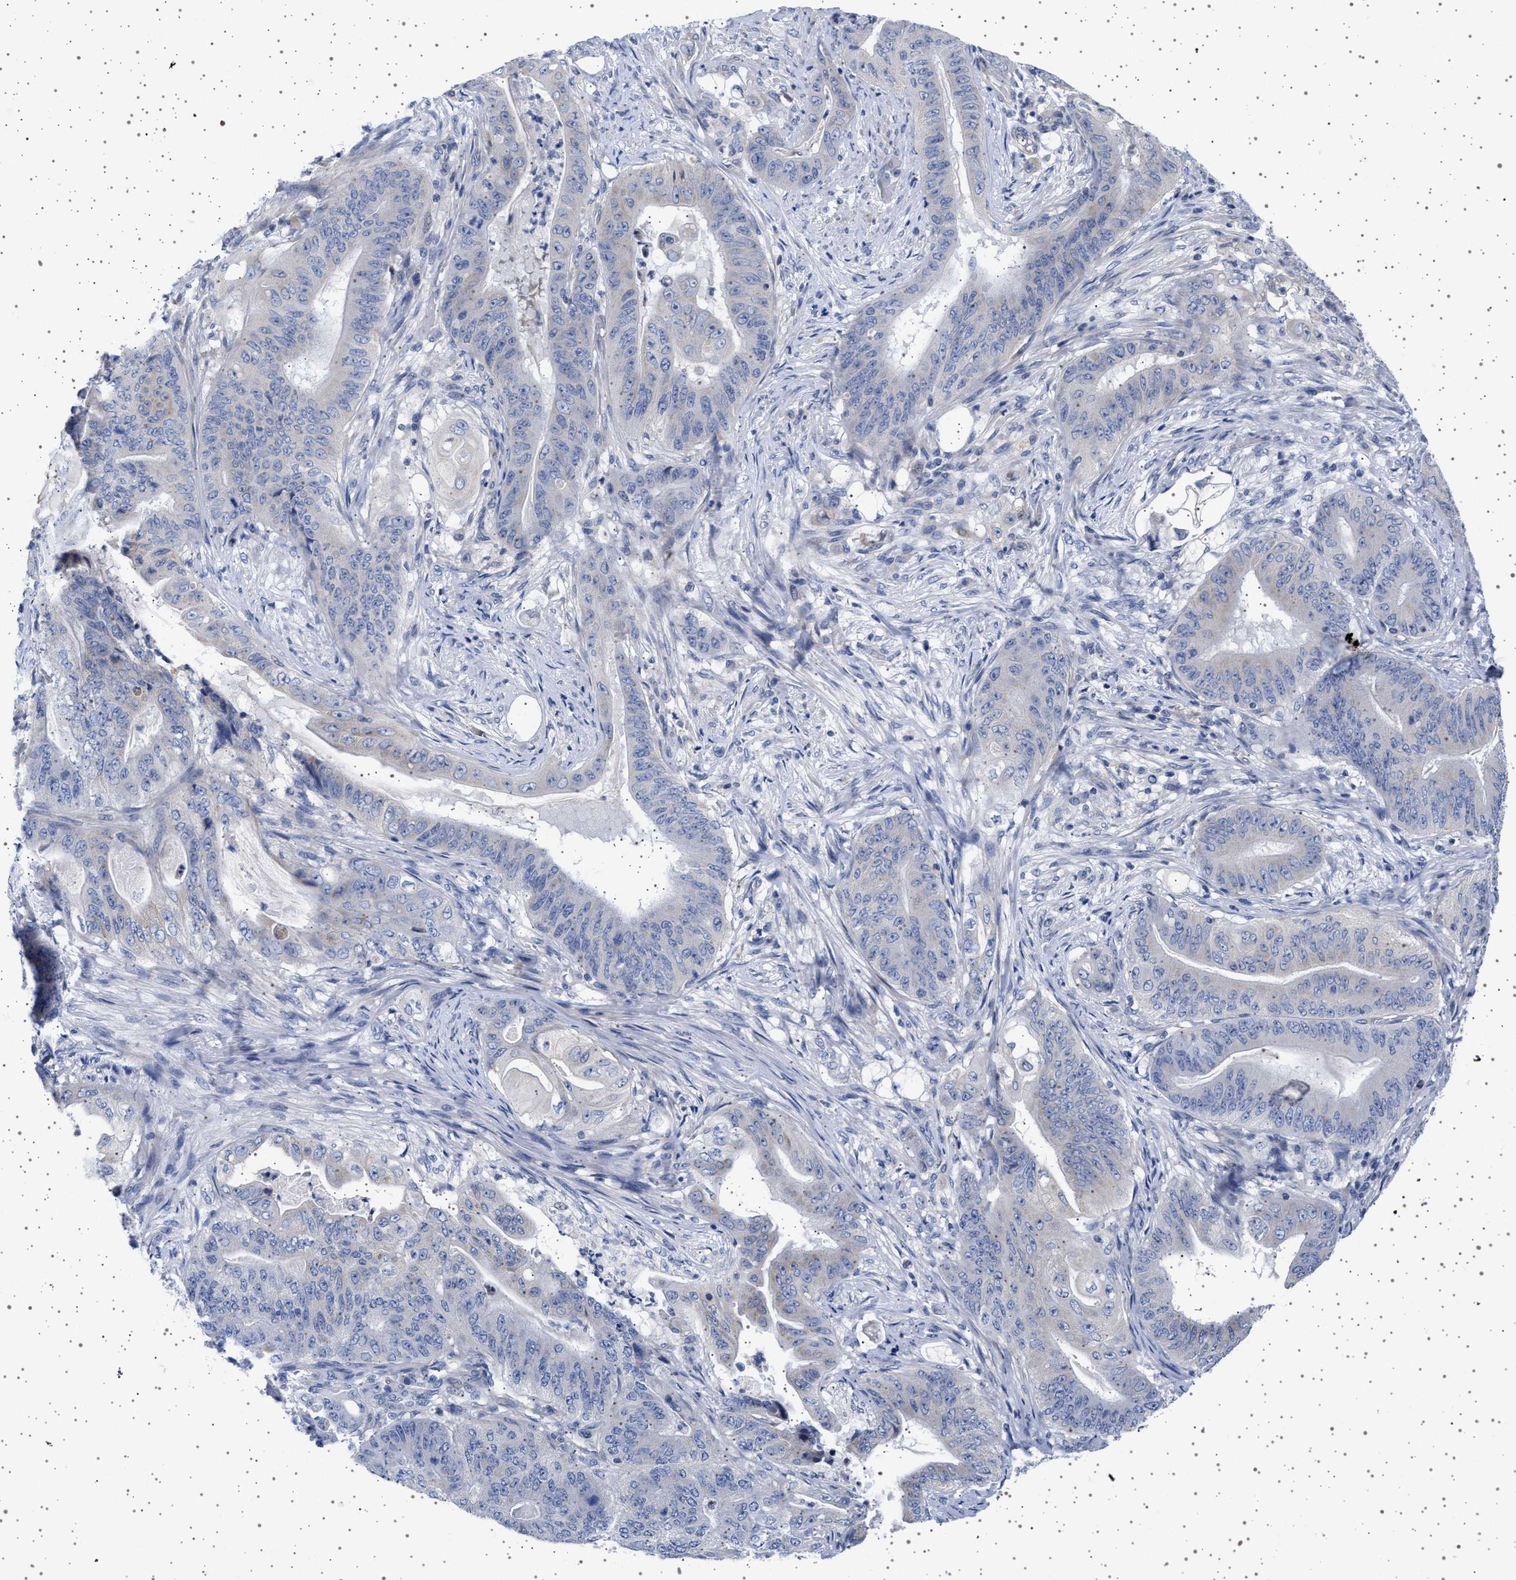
{"staining": {"intensity": "negative", "quantity": "none", "location": "none"}, "tissue": "stomach cancer", "cell_type": "Tumor cells", "image_type": "cancer", "snomed": [{"axis": "morphology", "description": "Adenocarcinoma, NOS"}, {"axis": "topography", "description": "Stomach"}], "caption": "IHC image of stomach adenocarcinoma stained for a protein (brown), which demonstrates no staining in tumor cells.", "gene": "TRMT10B", "patient": {"sex": "female", "age": 73}}